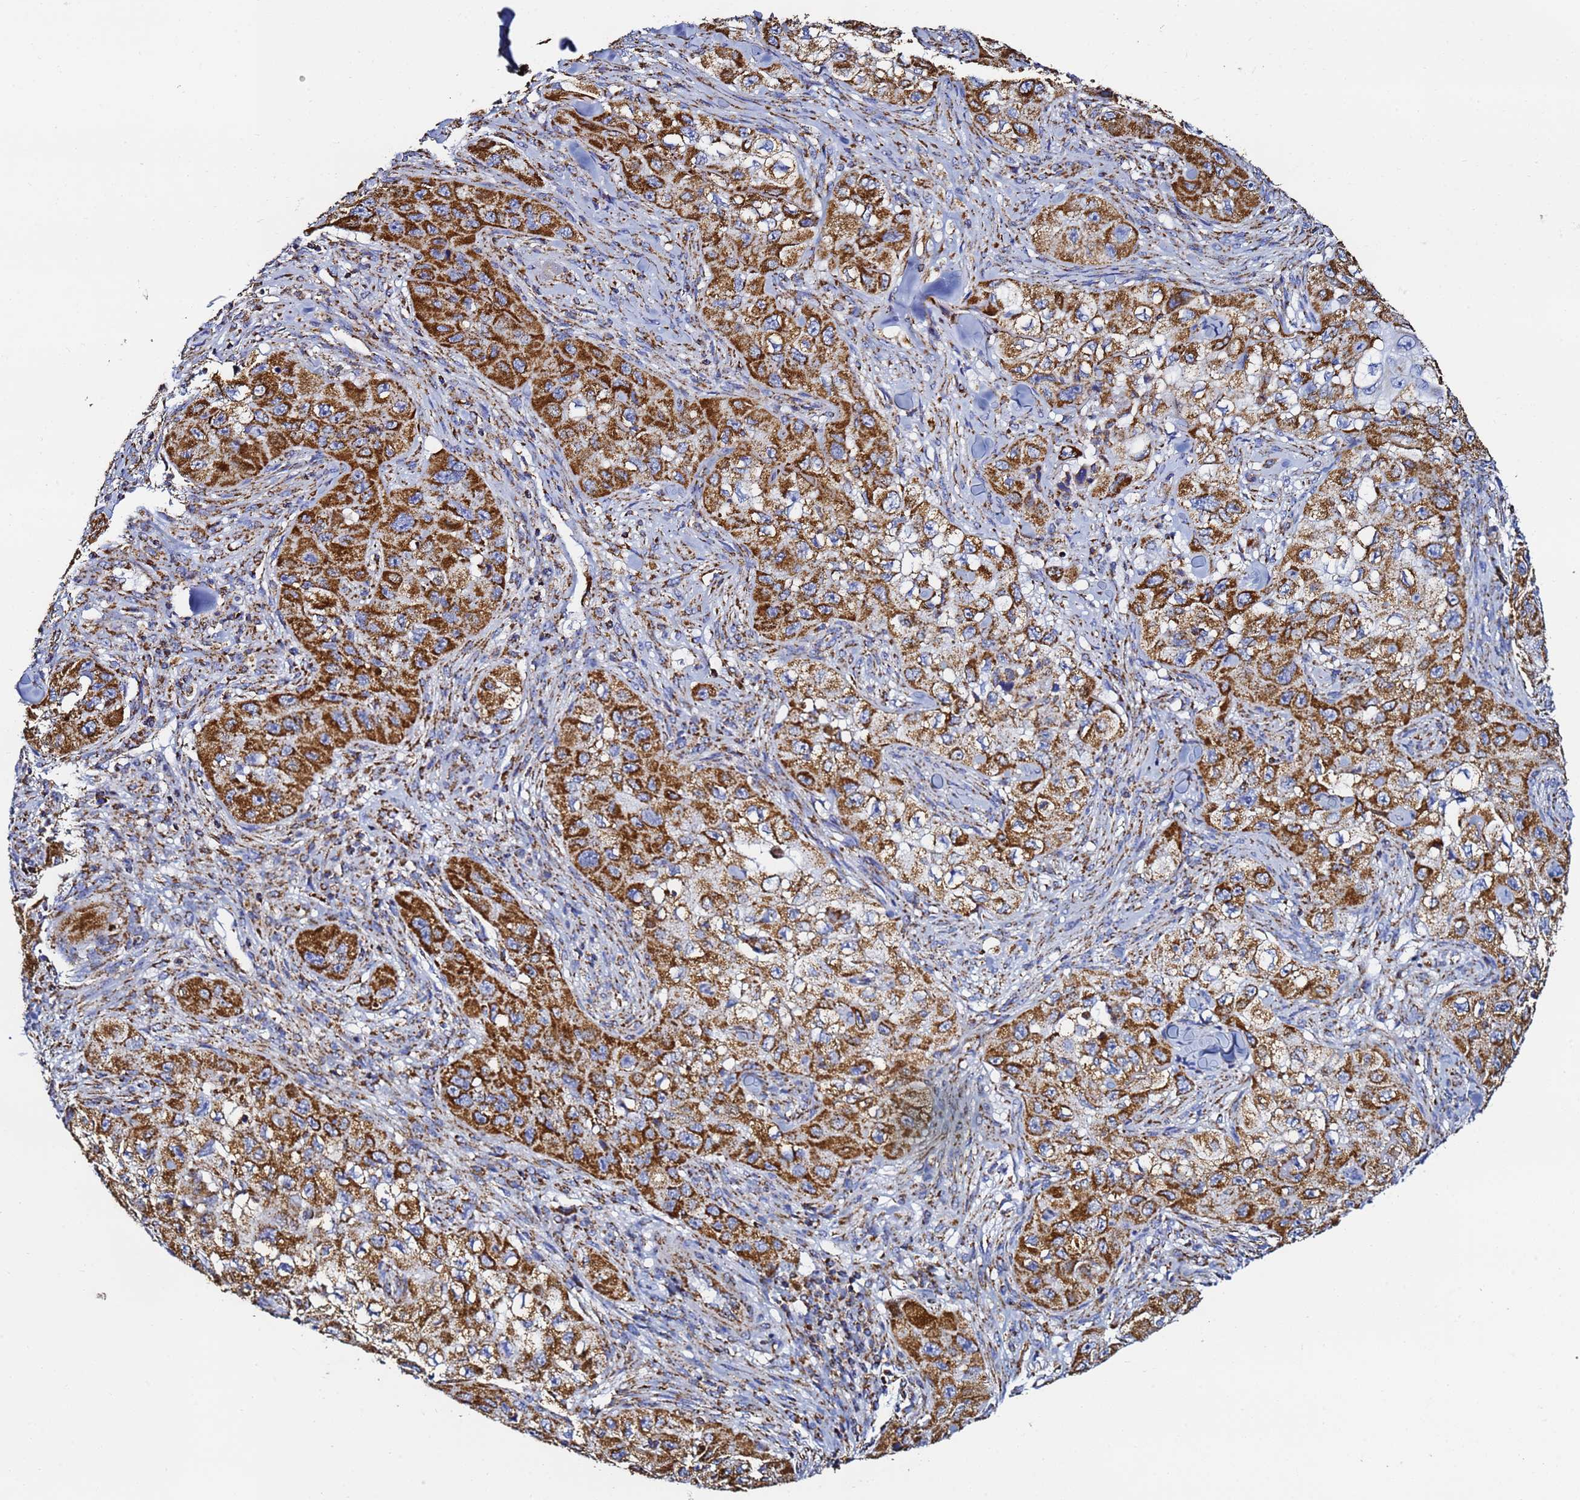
{"staining": {"intensity": "strong", "quantity": ">75%", "location": "cytoplasmic/membranous"}, "tissue": "skin cancer", "cell_type": "Tumor cells", "image_type": "cancer", "snomed": [{"axis": "morphology", "description": "Squamous cell carcinoma, NOS"}, {"axis": "topography", "description": "Skin"}, {"axis": "topography", "description": "Subcutis"}], "caption": "Immunohistochemistry (IHC) staining of skin cancer (squamous cell carcinoma), which reveals high levels of strong cytoplasmic/membranous positivity in about >75% of tumor cells indicating strong cytoplasmic/membranous protein staining. The staining was performed using DAB (3,3'-diaminobenzidine) (brown) for protein detection and nuclei were counterstained in hematoxylin (blue).", "gene": "PHB2", "patient": {"sex": "male", "age": 73}}